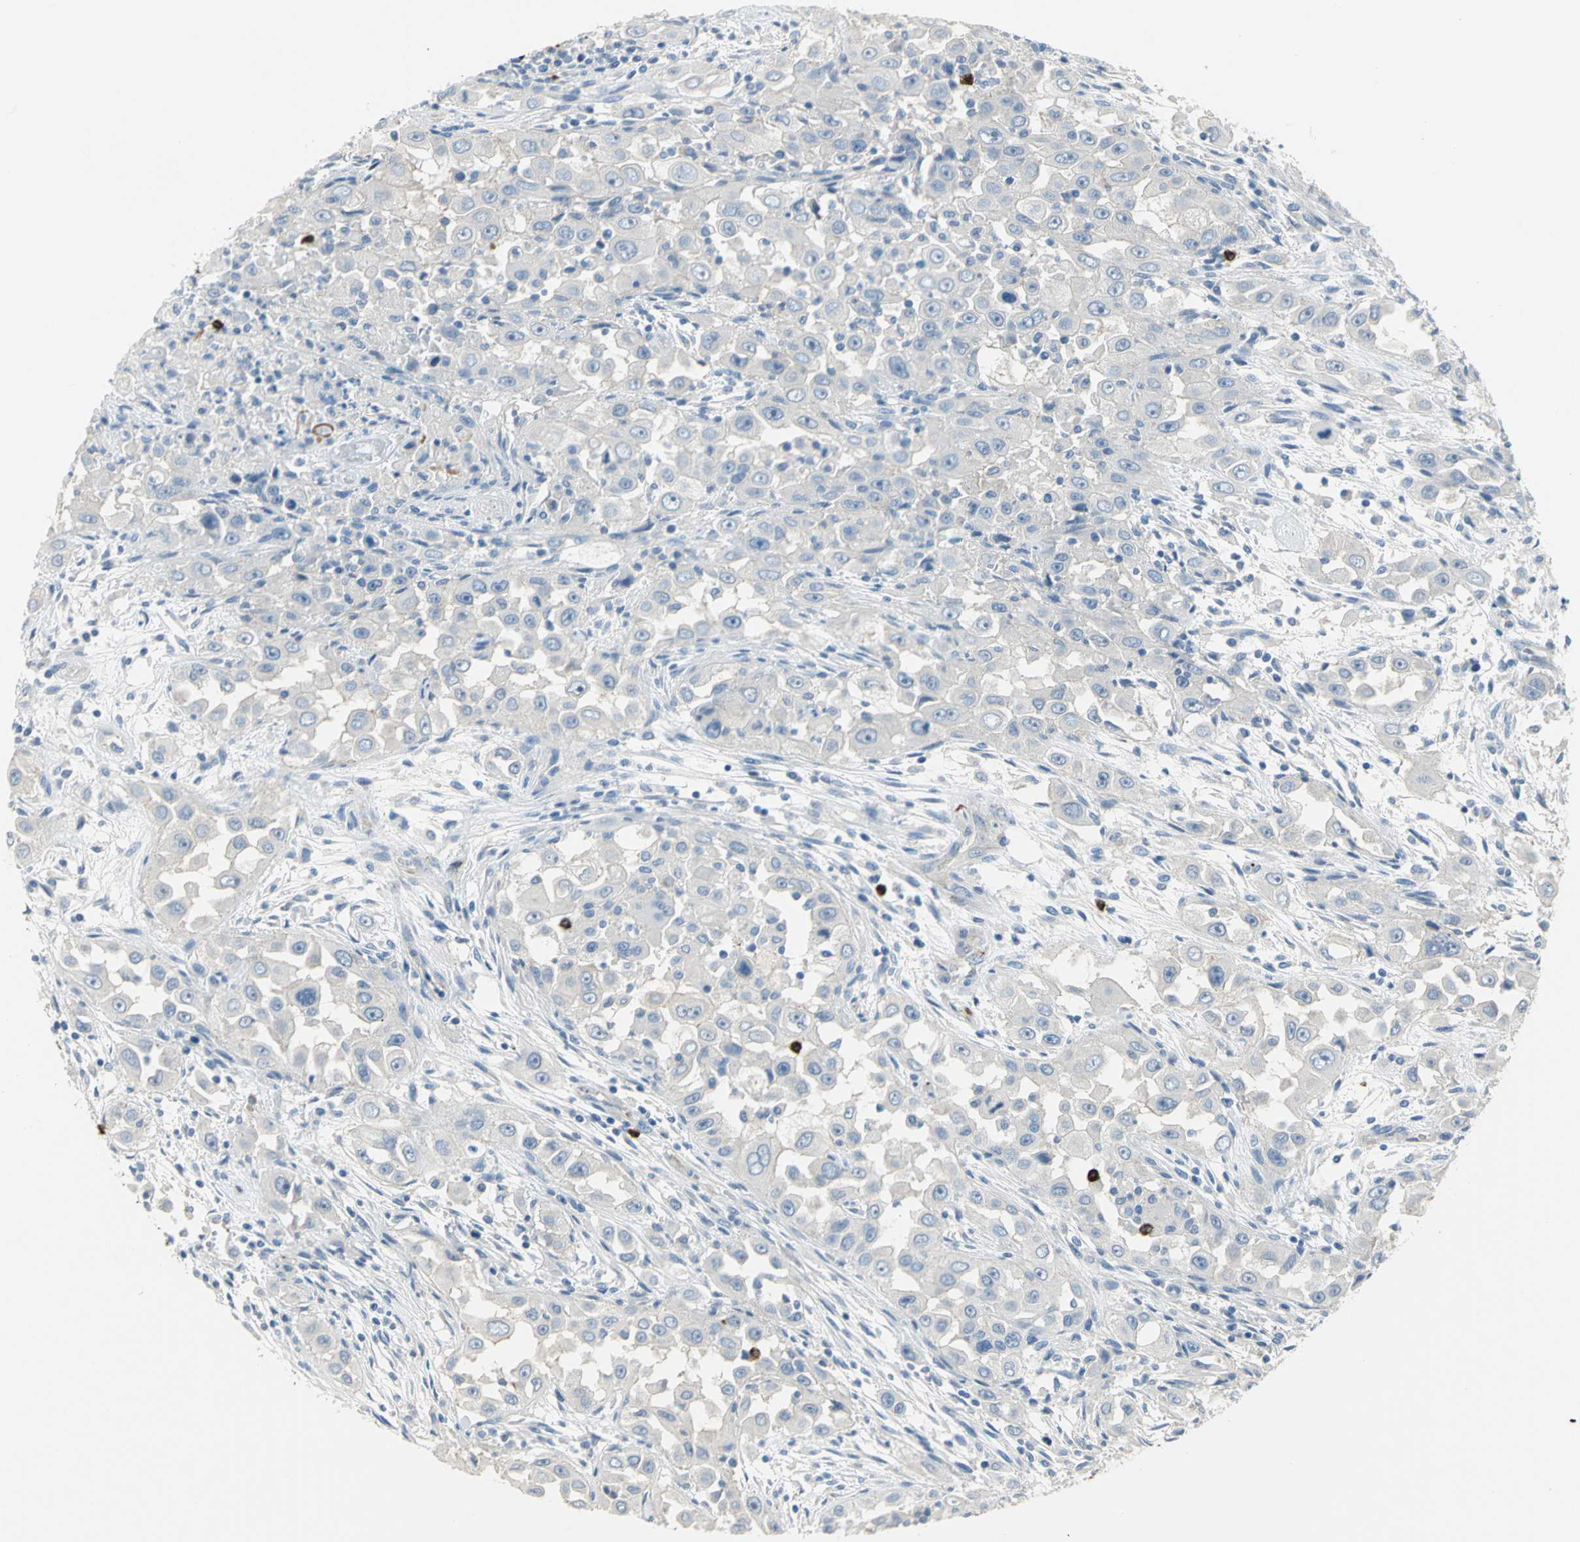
{"staining": {"intensity": "negative", "quantity": "none", "location": "none"}, "tissue": "head and neck cancer", "cell_type": "Tumor cells", "image_type": "cancer", "snomed": [{"axis": "morphology", "description": "Carcinoma, NOS"}, {"axis": "topography", "description": "Head-Neck"}], "caption": "Immunohistochemical staining of carcinoma (head and neck) demonstrates no significant positivity in tumor cells.", "gene": "ALOX15", "patient": {"sex": "male", "age": 87}}